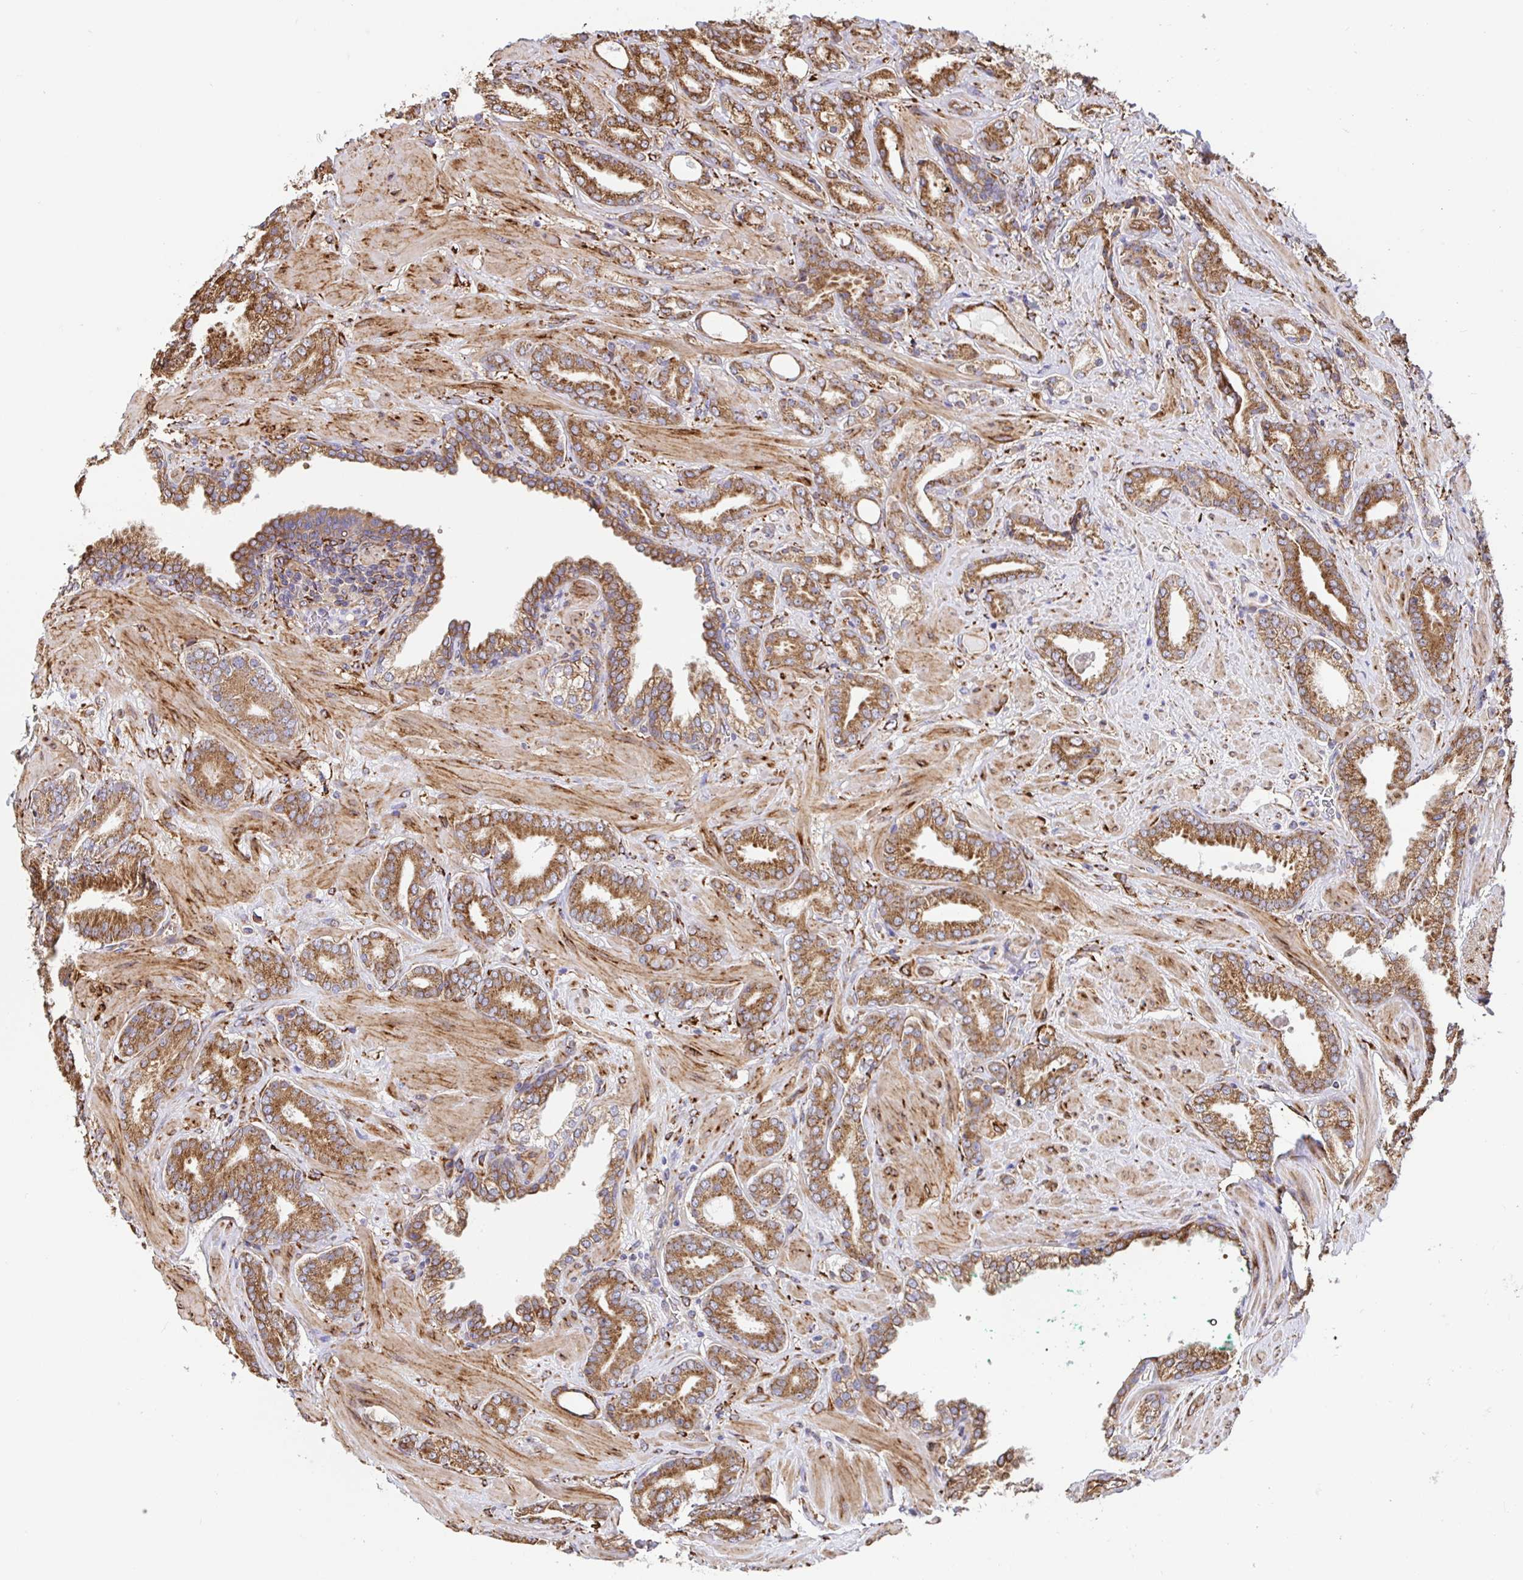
{"staining": {"intensity": "strong", "quantity": ">75%", "location": "cytoplasmic/membranous"}, "tissue": "prostate cancer", "cell_type": "Tumor cells", "image_type": "cancer", "snomed": [{"axis": "morphology", "description": "Adenocarcinoma, High grade"}, {"axis": "topography", "description": "Prostate"}], "caption": "An image showing strong cytoplasmic/membranous staining in about >75% of tumor cells in prostate adenocarcinoma (high-grade), as visualized by brown immunohistochemical staining.", "gene": "MAOA", "patient": {"sex": "male", "age": 56}}